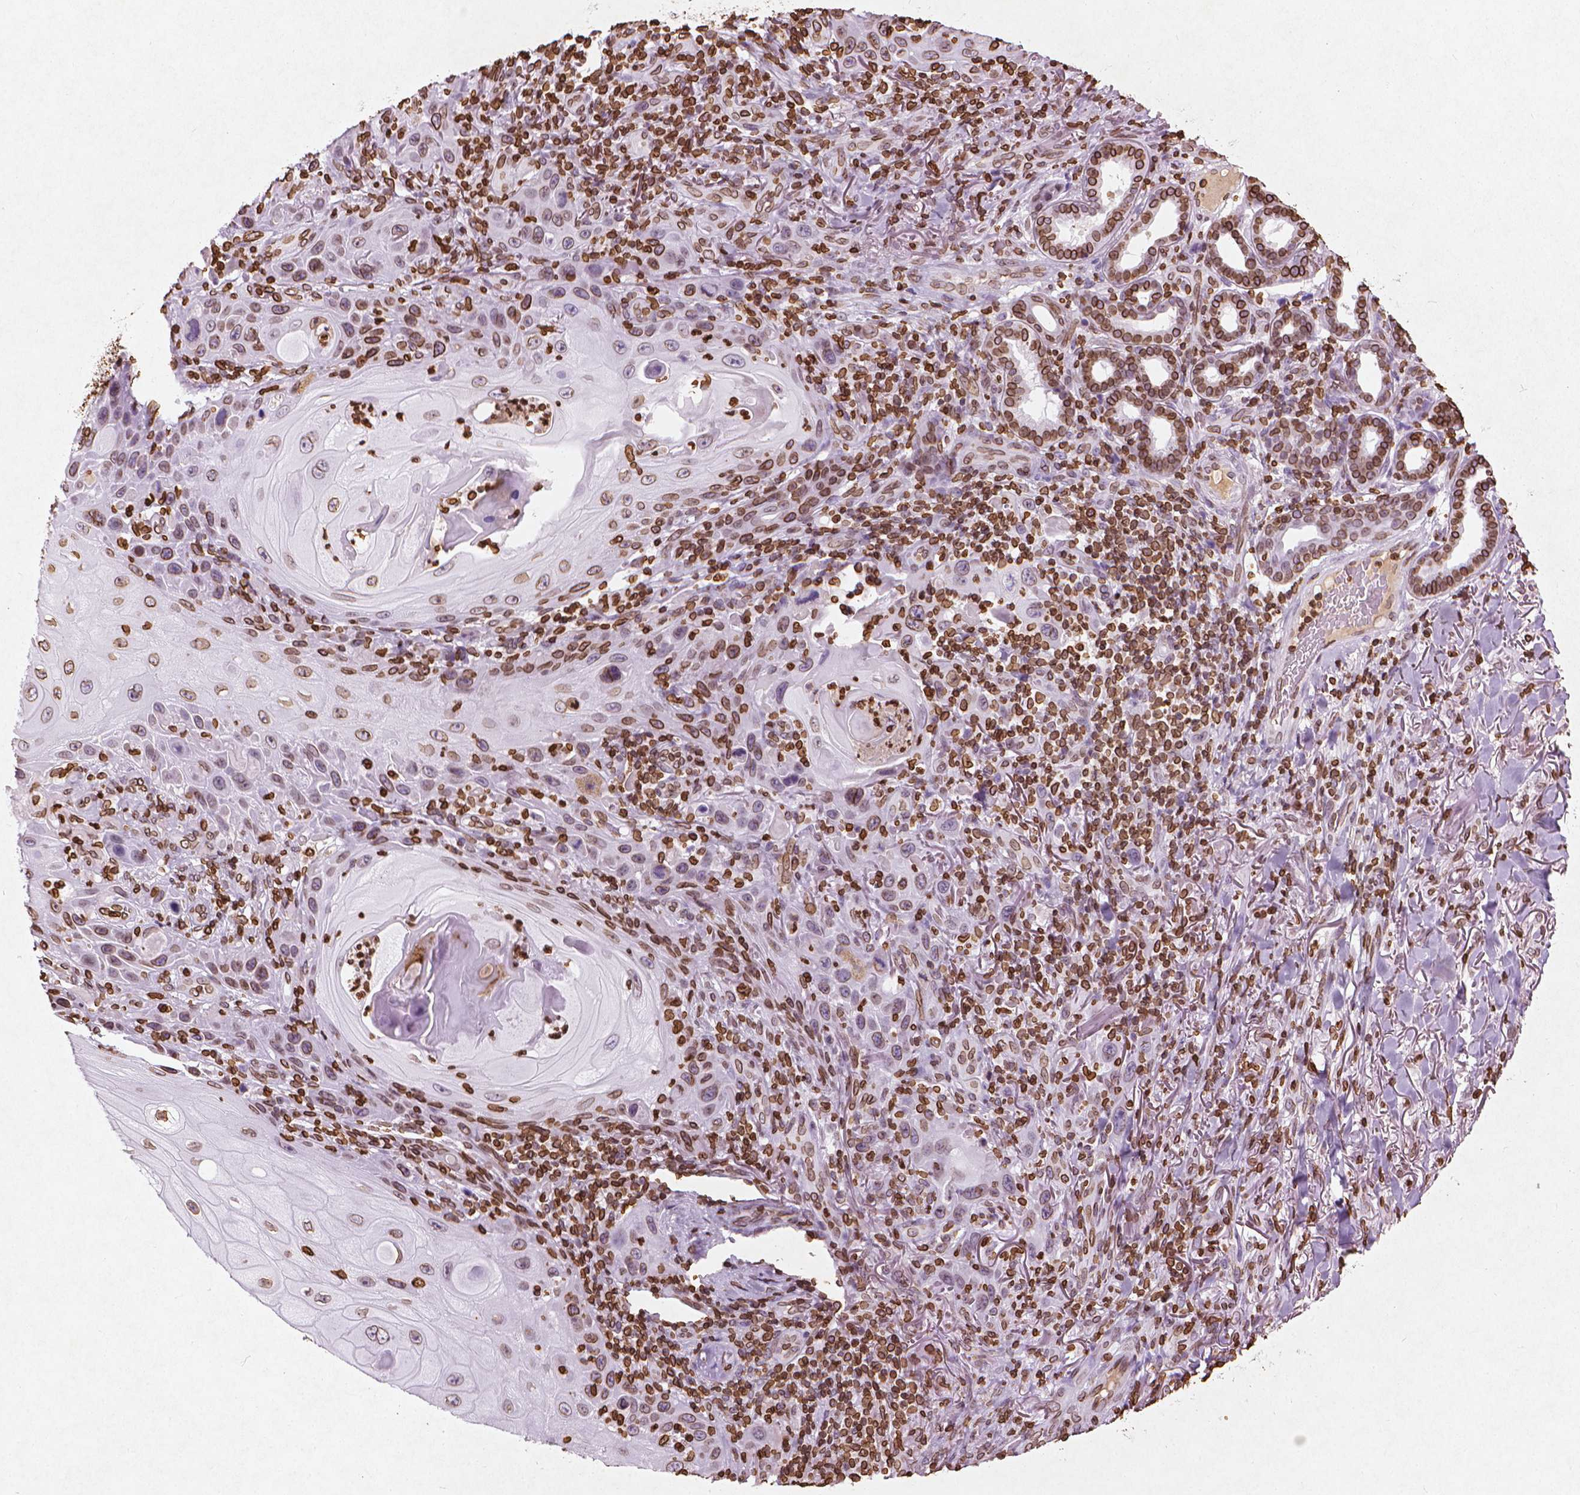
{"staining": {"intensity": "moderate", "quantity": ">75%", "location": "cytoplasmic/membranous,nuclear"}, "tissue": "skin cancer", "cell_type": "Tumor cells", "image_type": "cancer", "snomed": [{"axis": "morphology", "description": "Squamous cell carcinoma, NOS"}, {"axis": "topography", "description": "Skin"}], "caption": "A high-resolution histopathology image shows immunohistochemistry (IHC) staining of skin cancer, which reveals moderate cytoplasmic/membranous and nuclear staining in approximately >75% of tumor cells.", "gene": "LMNB1", "patient": {"sex": "female", "age": 94}}